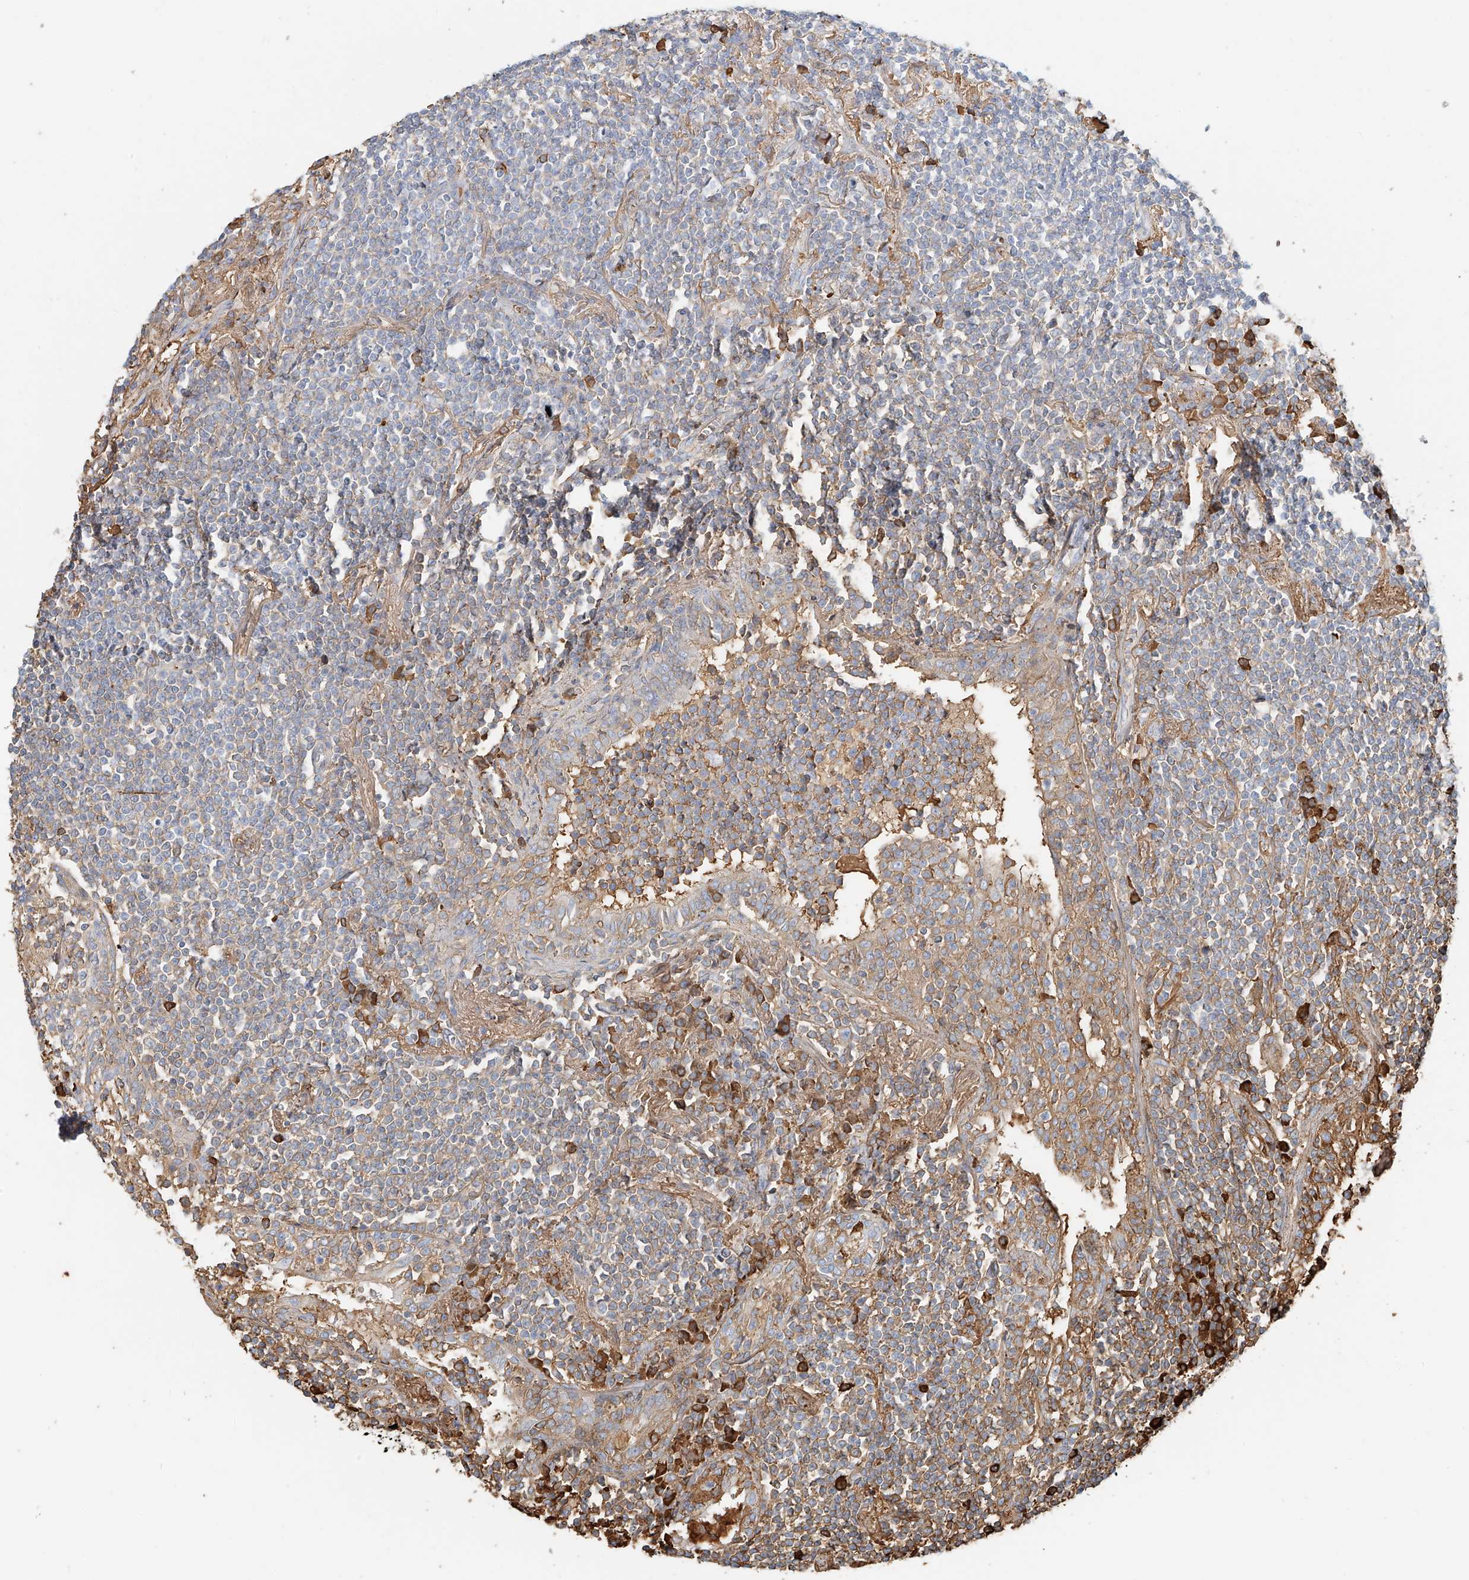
{"staining": {"intensity": "weak", "quantity": "<25%", "location": "cytoplasmic/membranous"}, "tissue": "lymphoma", "cell_type": "Tumor cells", "image_type": "cancer", "snomed": [{"axis": "morphology", "description": "Malignant lymphoma, non-Hodgkin's type, Low grade"}, {"axis": "topography", "description": "Lung"}], "caption": "Immunohistochemistry of lymphoma demonstrates no staining in tumor cells. Brightfield microscopy of IHC stained with DAB (3,3'-diaminobenzidine) (brown) and hematoxylin (blue), captured at high magnification.", "gene": "ZFP30", "patient": {"sex": "female", "age": 71}}